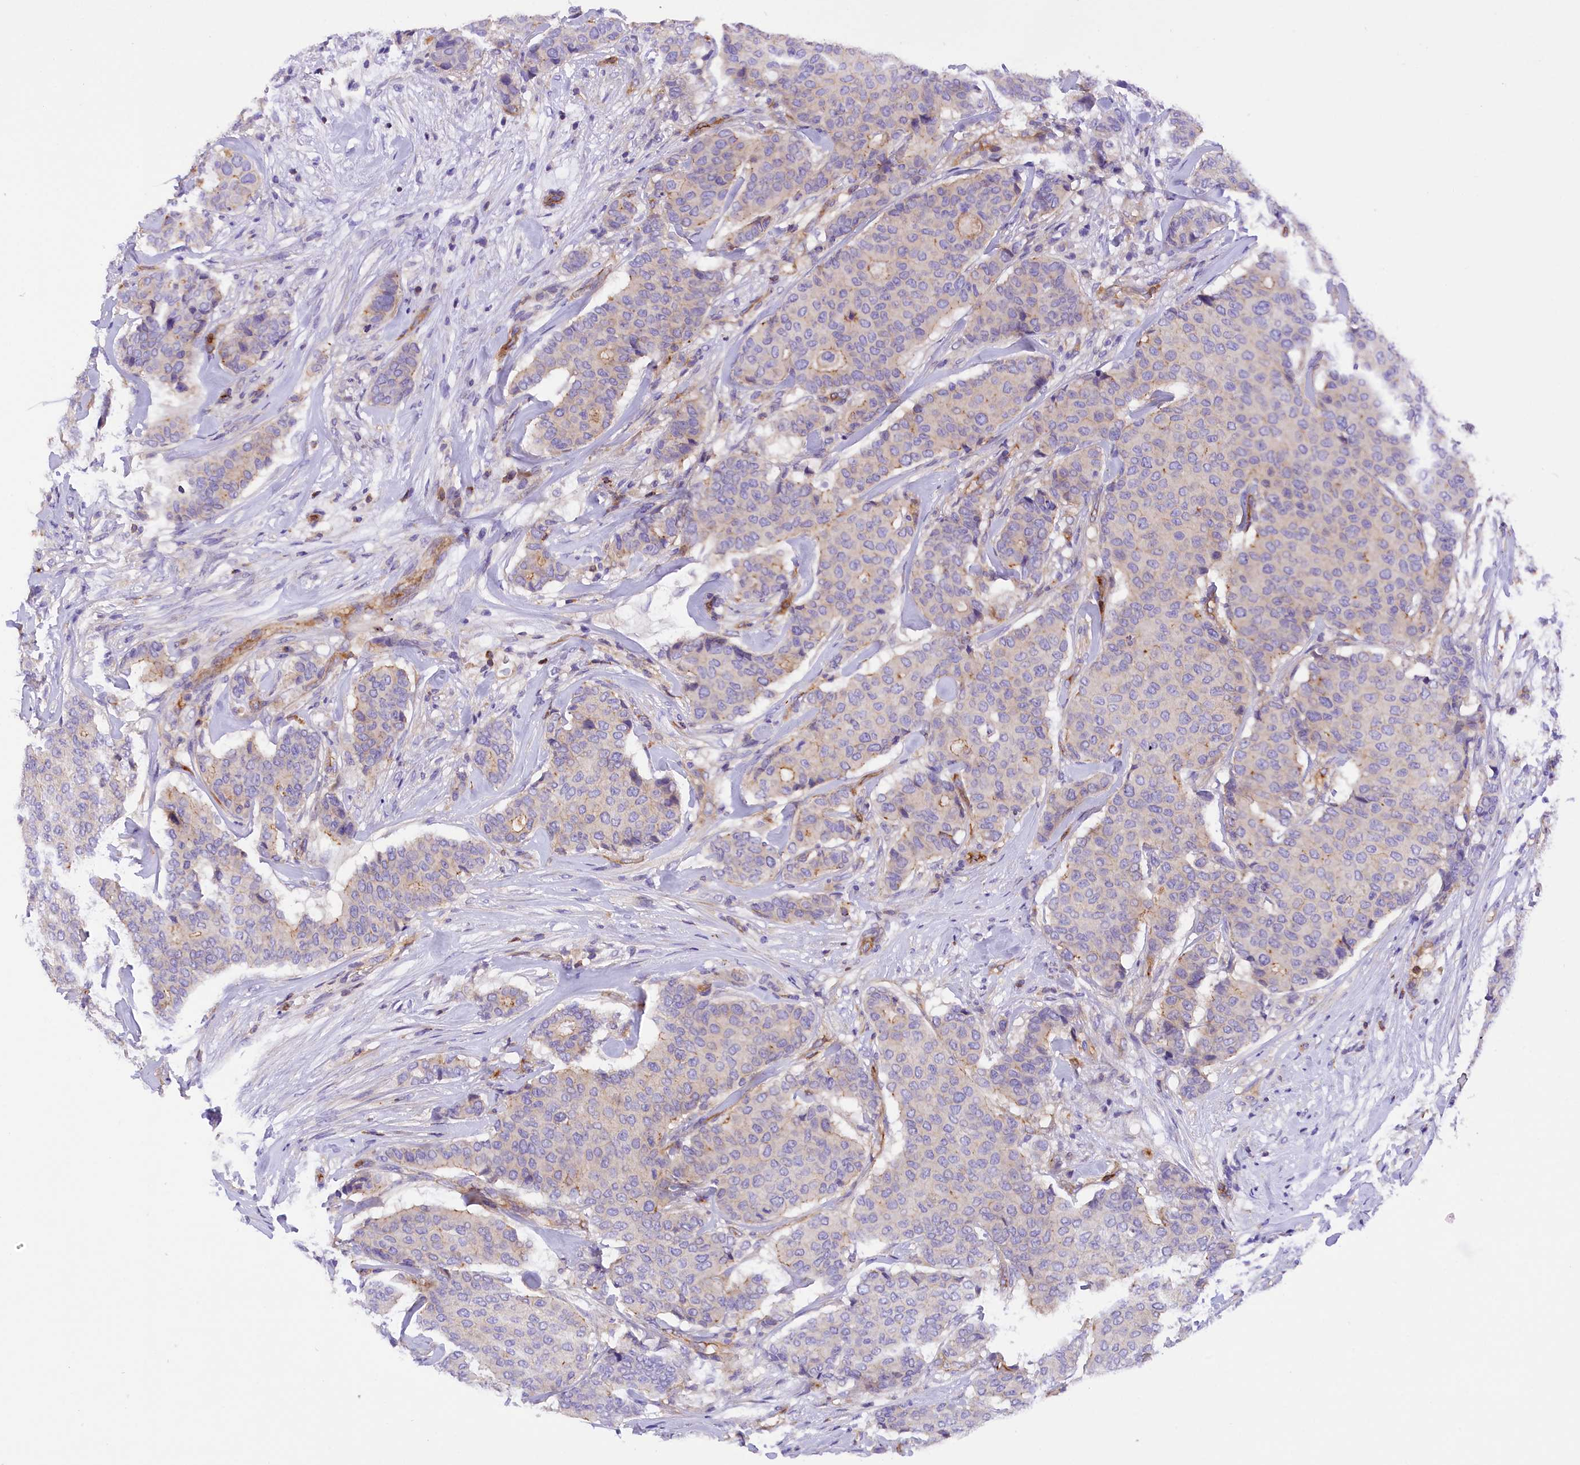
{"staining": {"intensity": "weak", "quantity": "<25%", "location": "cytoplasmic/membranous"}, "tissue": "breast cancer", "cell_type": "Tumor cells", "image_type": "cancer", "snomed": [{"axis": "morphology", "description": "Duct carcinoma"}, {"axis": "topography", "description": "Breast"}], "caption": "A micrograph of invasive ductal carcinoma (breast) stained for a protein displays no brown staining in tumor cells. The staining is performed using DAB brown chromogen with nuclei counter-stained in using hematoxylin.", "gene": "FAM193A", "patient": {"sex": "female", "age": 75}}